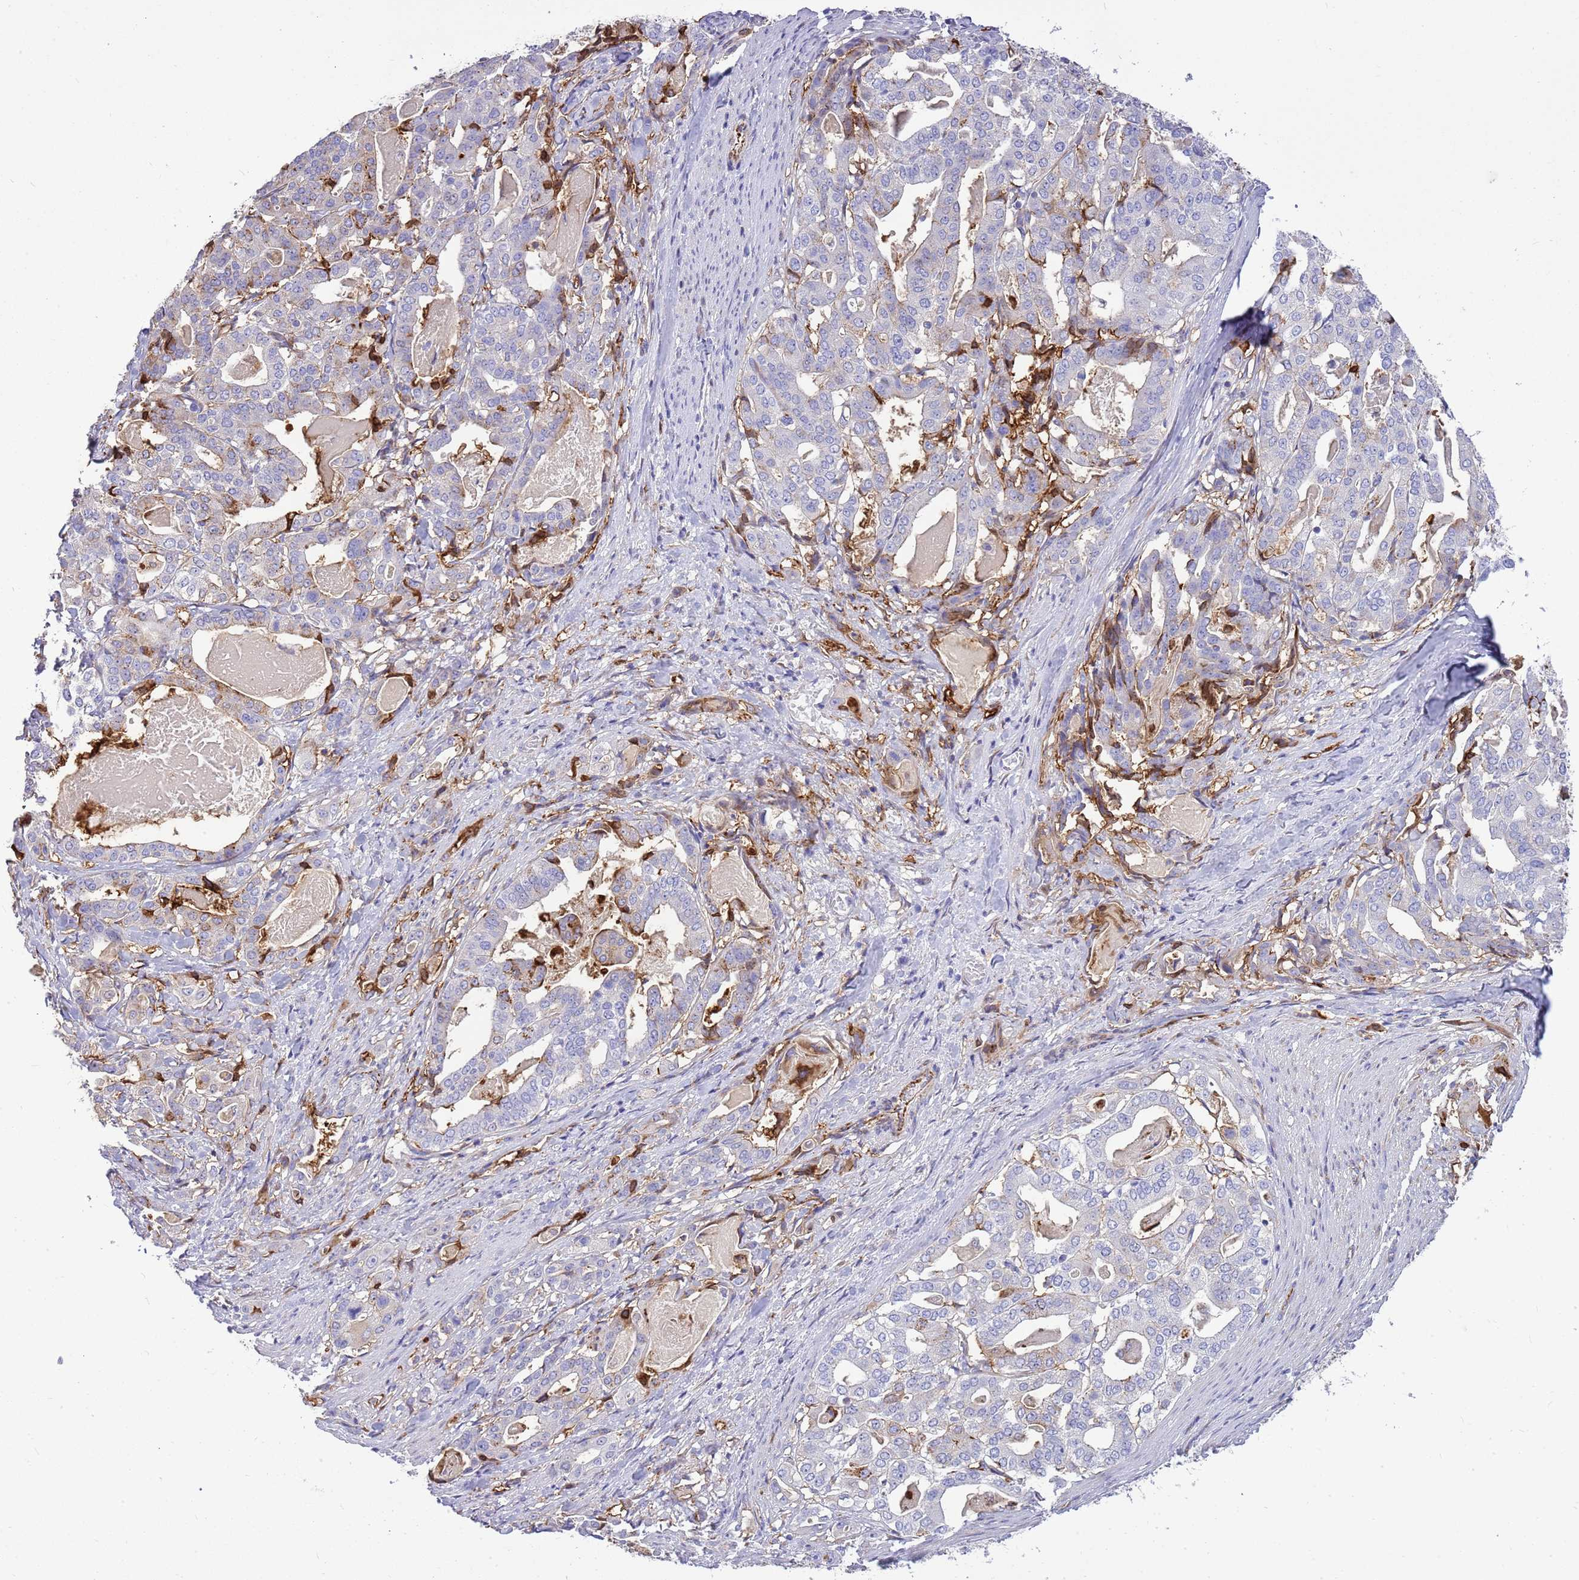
{"staining": {"intensity": "negative", "quantity": "none", "location": "none"}, "tissue": "stomach cancer", "cell_type": "Tumor cells", "image_type": "cancer", "snomed": [{"axis": "morphology", "description": "Adenocarcinoma, NOS"}, {"axis": "topography", "description": "Stomach"}], "caption": "Immunohistochemistry micrograph of neoplastic tissue: stomach cancer stained with DAB displays no significant protein positivity in tumor cells.", "gene": "ZDHHC1", "patient": {"sex": "male", "age": 48}}